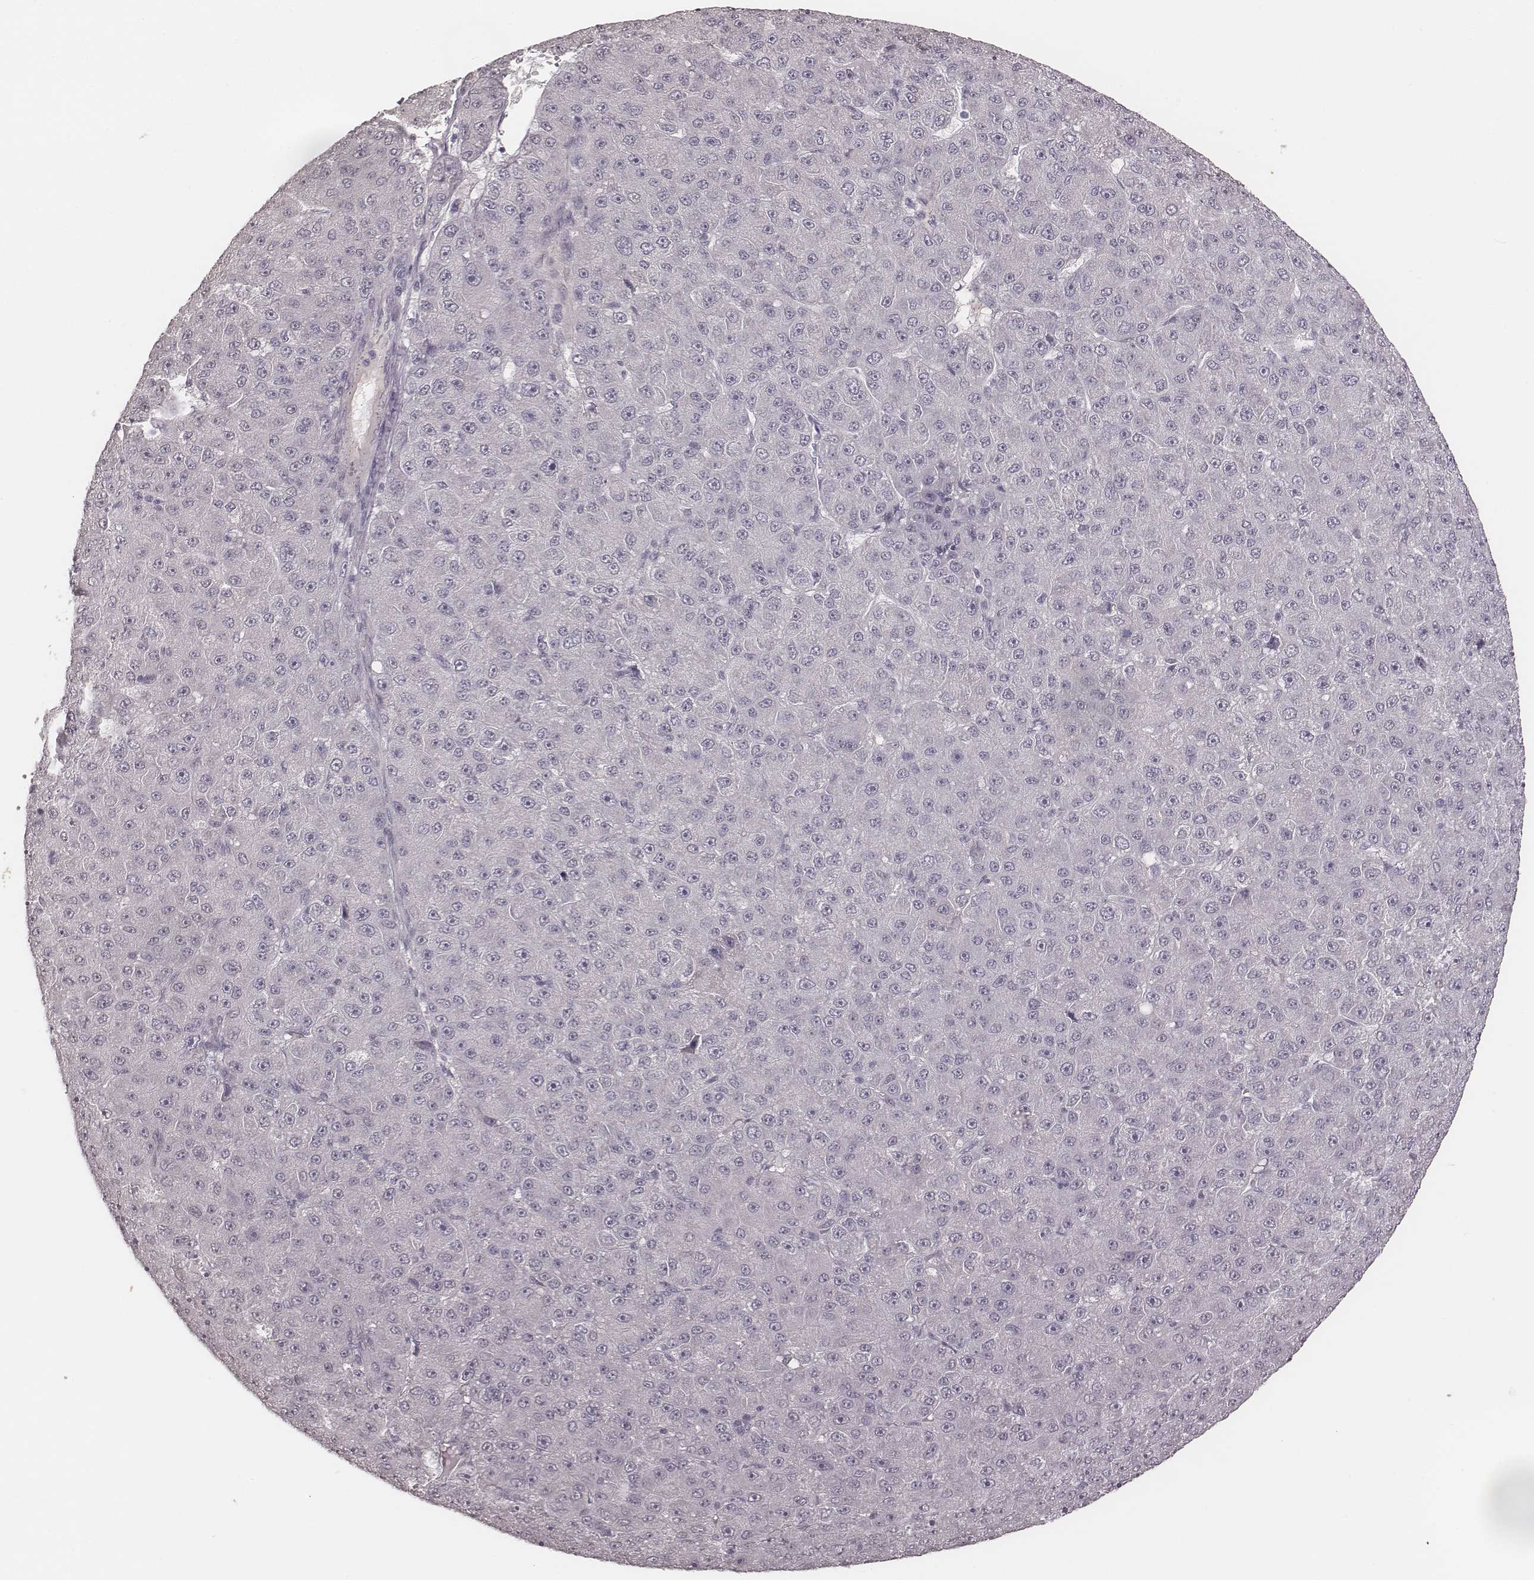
{"staining": {"intensity": "negative", "quantity": "none", "location": "none"}, "tissue": "liver cancer", "cell_type": "Tumor cells", "image_type": "cancer", "snomed": [{"axis": "morphology", "description": "Carcinoma, Hepatocellular, NOS"}, {"axis": "topography", "description": "Liver"}], "caption": "There is no significant expression in tumor cells of liver cancer.", "gene": "MSX1", "patient": {"sex": "male", "age": 67}}